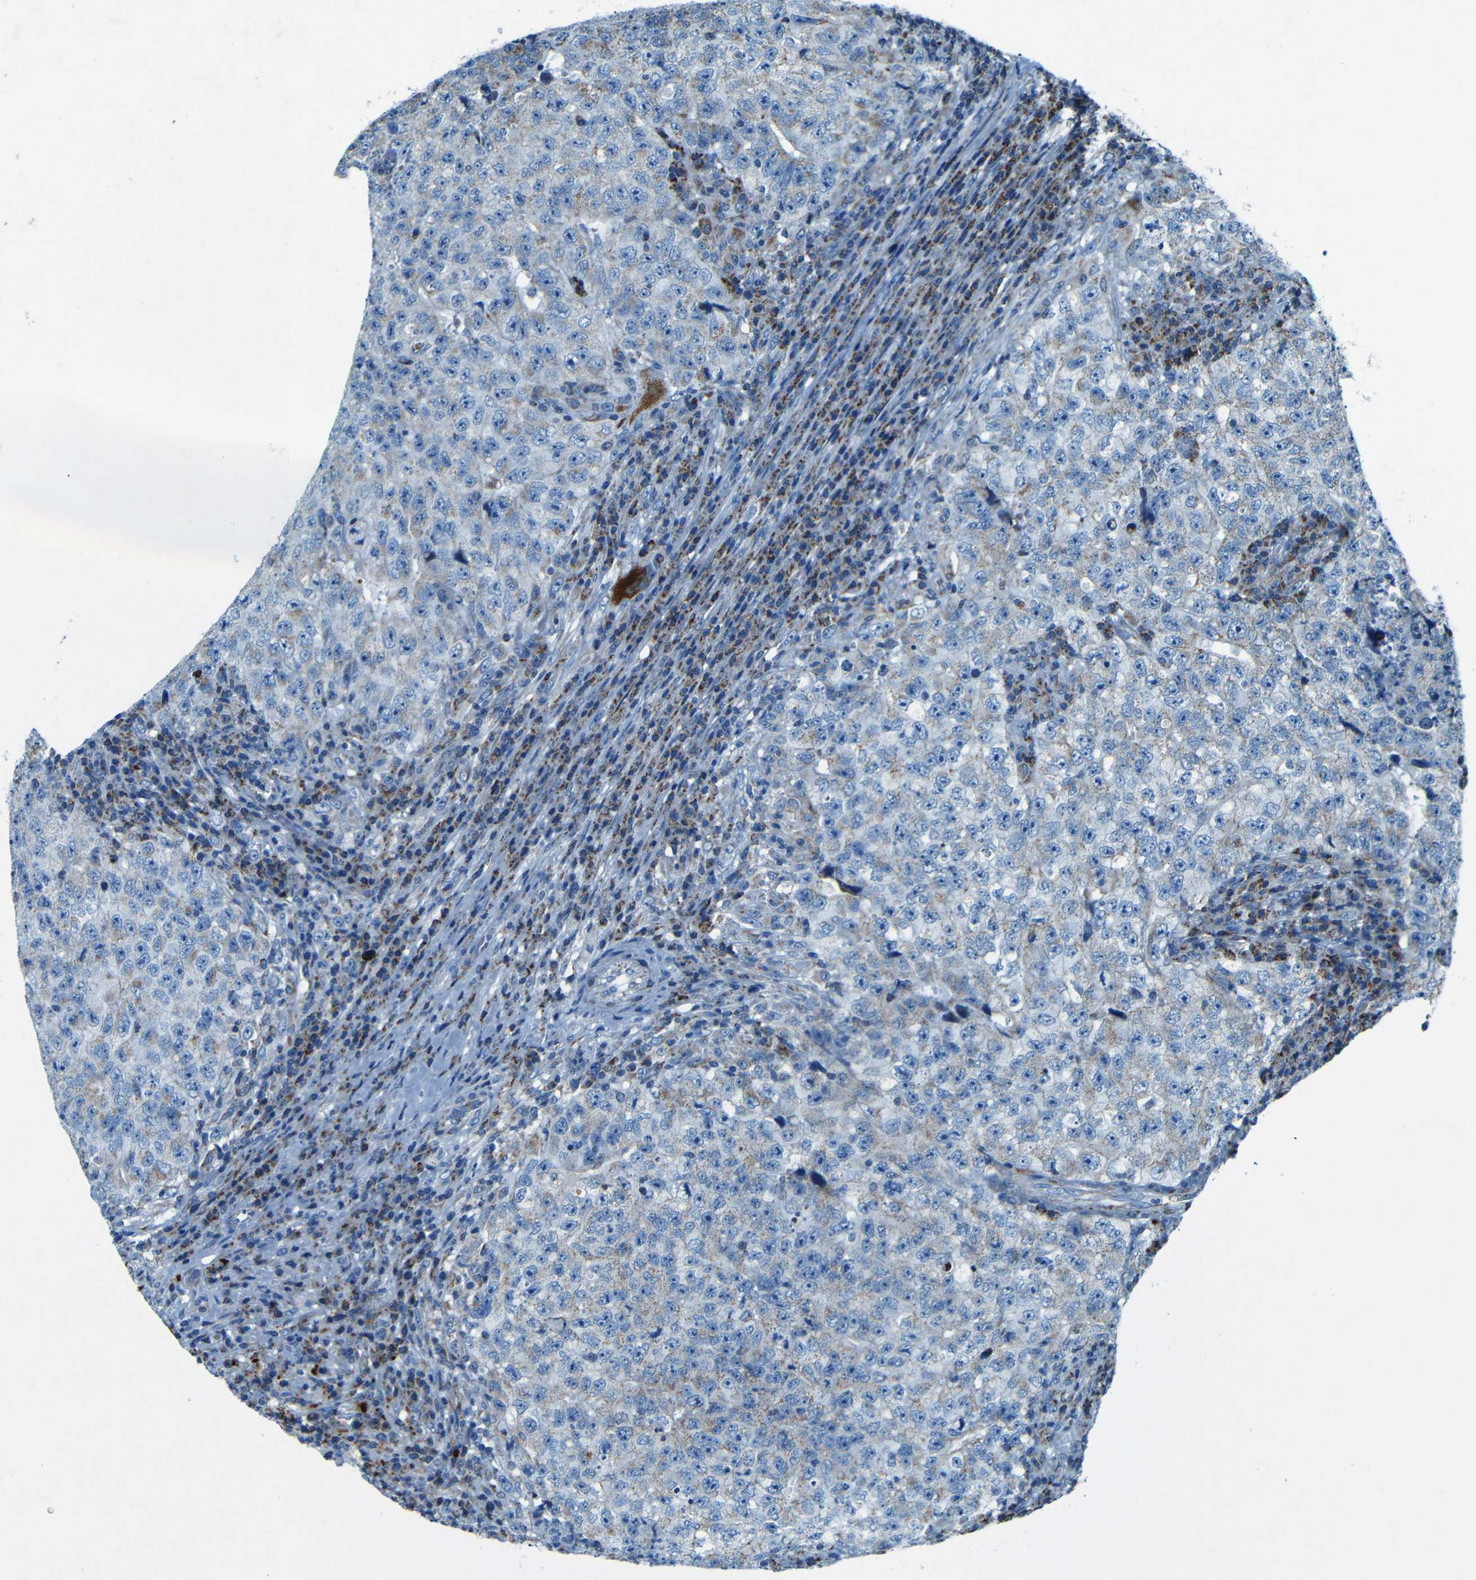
{"staining": {"intensity": "weak", "quantity": "25%-75%", "location": "cytoplasmic/membranous"}, "tissue": "testis cancer", "cell_type": "Tumor cells", "image_type": "cancer", "snomed": [{"axis": "morphology", "description": "Necrosis, NOS"}, {"axis": "morphology", "description": "Carcinoma, Embryonal, NOS"}, {"axis": "topography", "description": "Testis"}], "caption": "Brown immunohistochemical staining in human testis cancer displays weak cytoplasmic/membranous expression in approximately 25%-75% of tumor cells.", "gene": "WSCD2", "patient": {"sex": "male", "age": 19}}